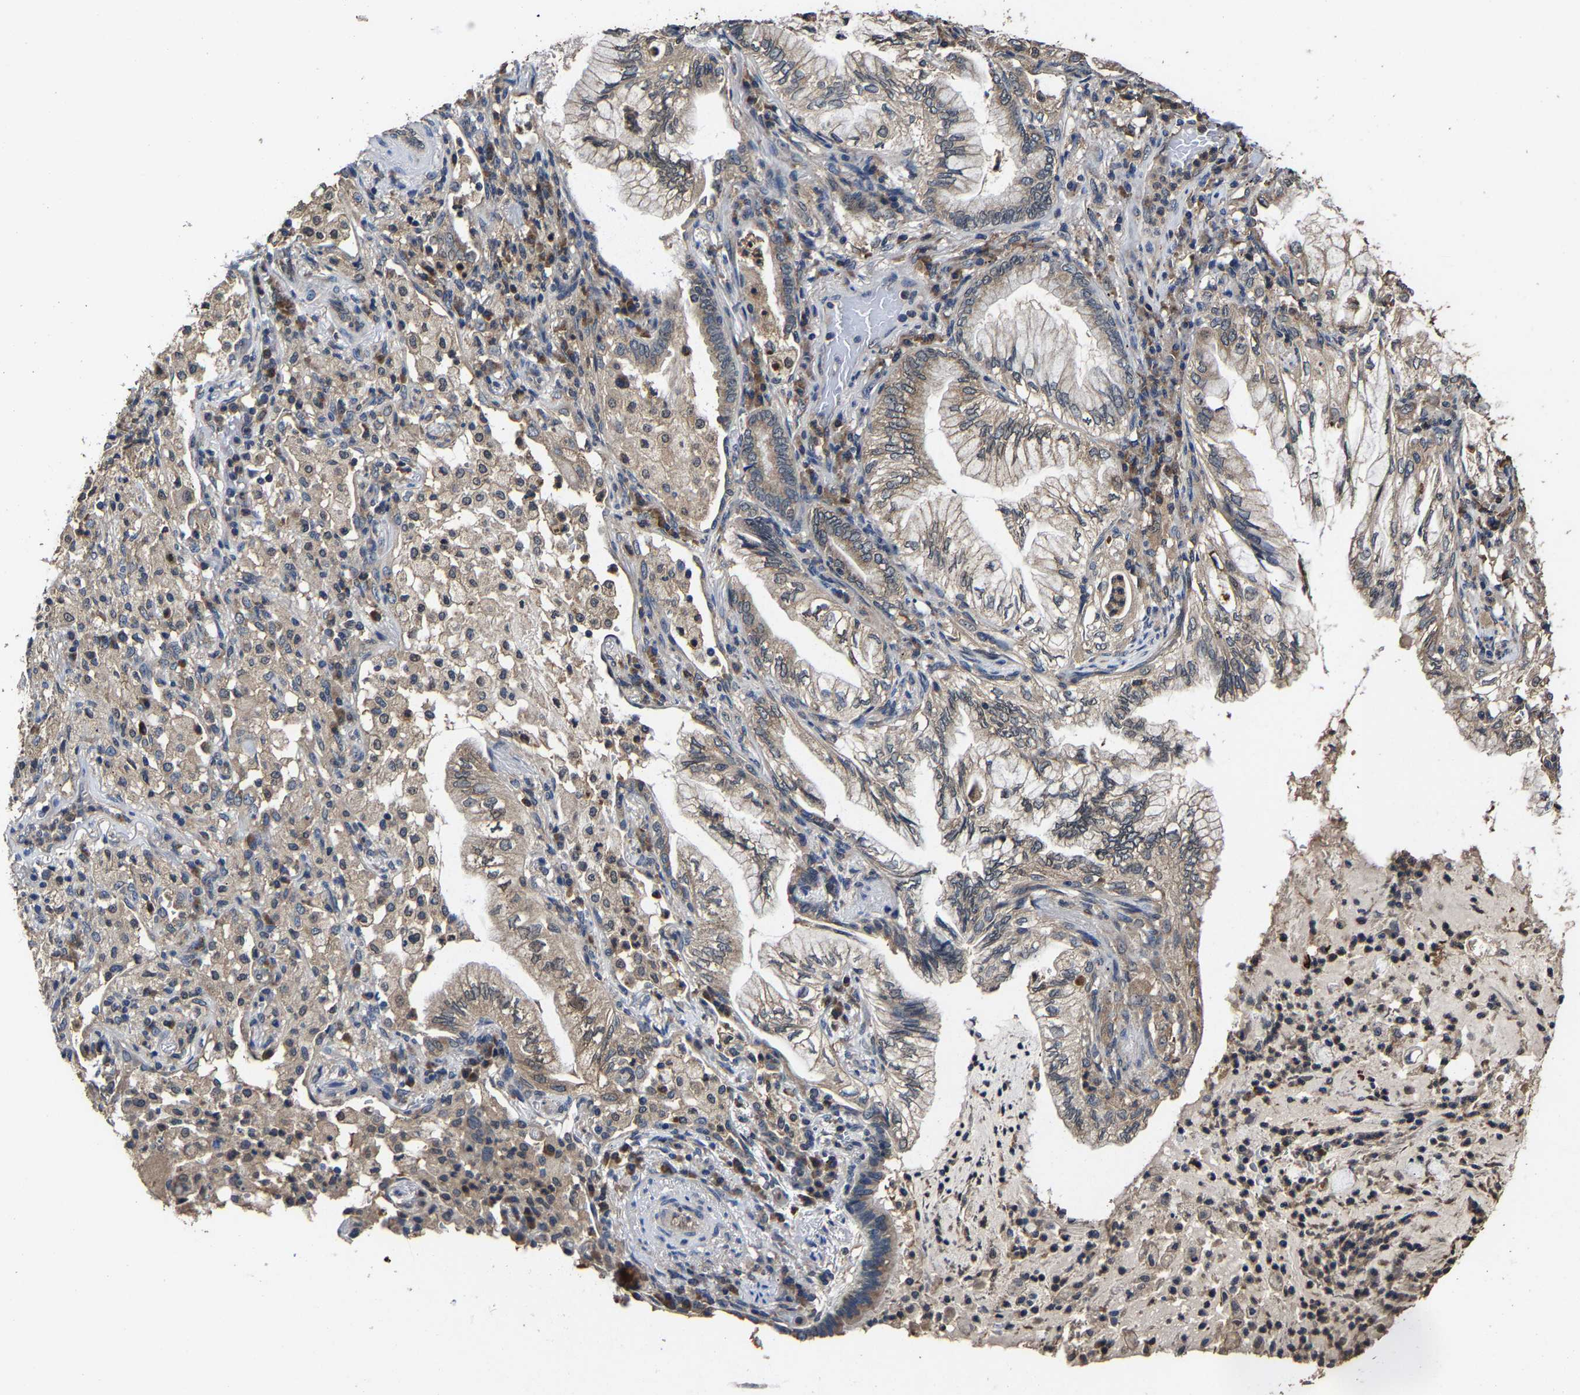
{"staining": {"intensity": "weak", "quantity": ">75%", "location": "cytoplasmic/membranous"}, "tissue": "lung cancer", "cell_type": "Tumor cells", "image_type": "cancer", "snomed": [{"axis": "morphology", "description": "Adenocarcinoma, NOS"}, {"axis": "topography", "description": "Lung"}], "caption": "DAB immunohistochemical staining of human lung cancer (adenocarcinoma) demonstrates weak cytoplasmic/membranous protein positivity in about >75% of tumor cells. (brown staining indicates protein expression, while blue staining denotes nuclei).", "gene": "EBAG9", "patient": {"sex": "female", "age": 70}}